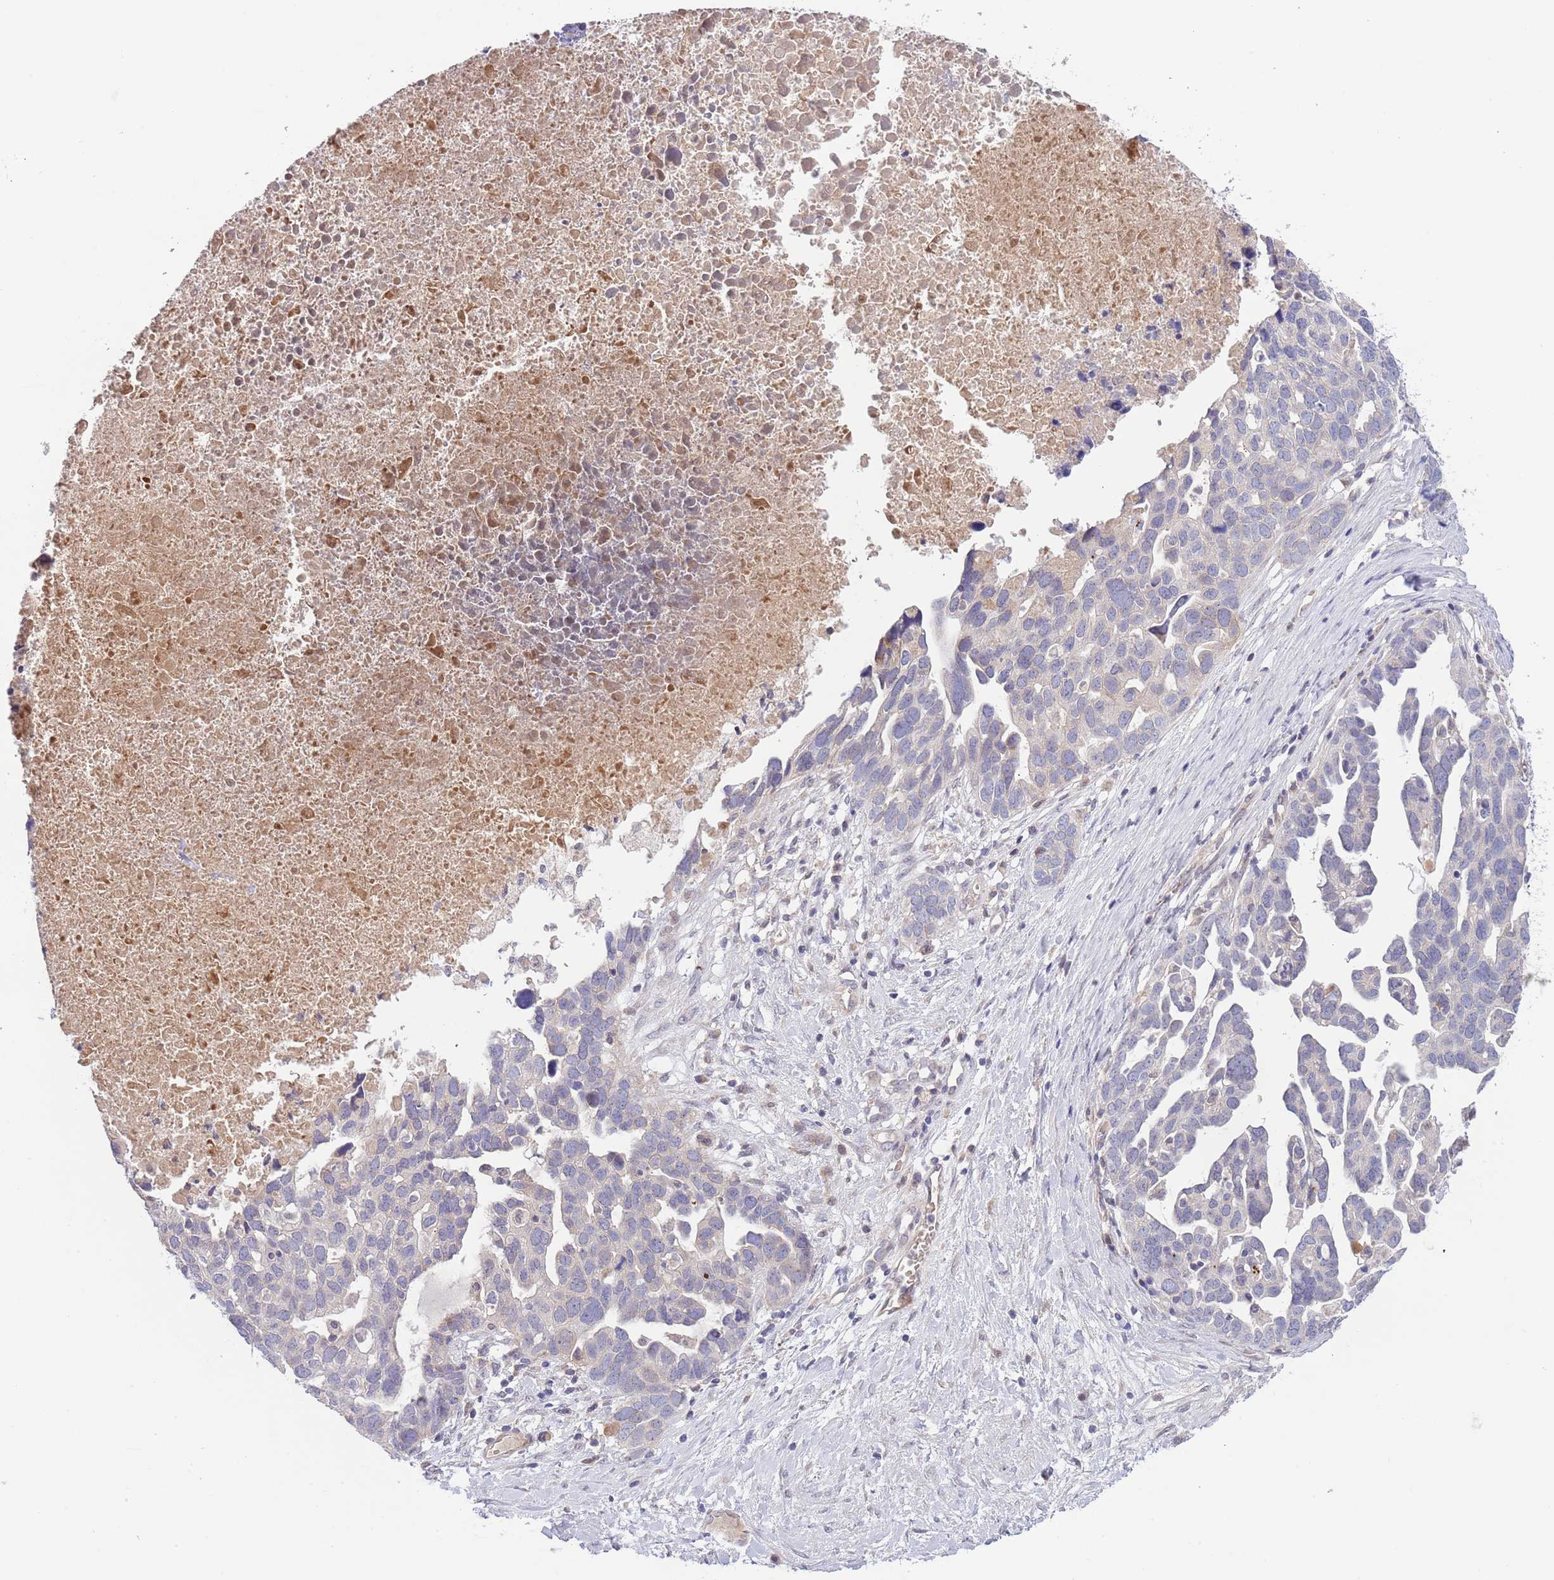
{"staining": {"intensity": "negative", "quantity": "none", "location": "none"}, "tissue": "ovarian cancer", "cell_type": "Tumor cells", "image_type": "cancer", "snomed": [{"axis": "morphology", "description": "Cystadenocarcinoma, serous, NOS"}, {"axis": "topography", "description": "Ovary"}], "caption": "A high-resolution micrograph shows IHC staining of serous cystadenocarcinoma (ovarian), which demonstrates no significant expression in tumor cells.", "gene": "AP1S2", "patient": {"sex": "female", "age": 54}}